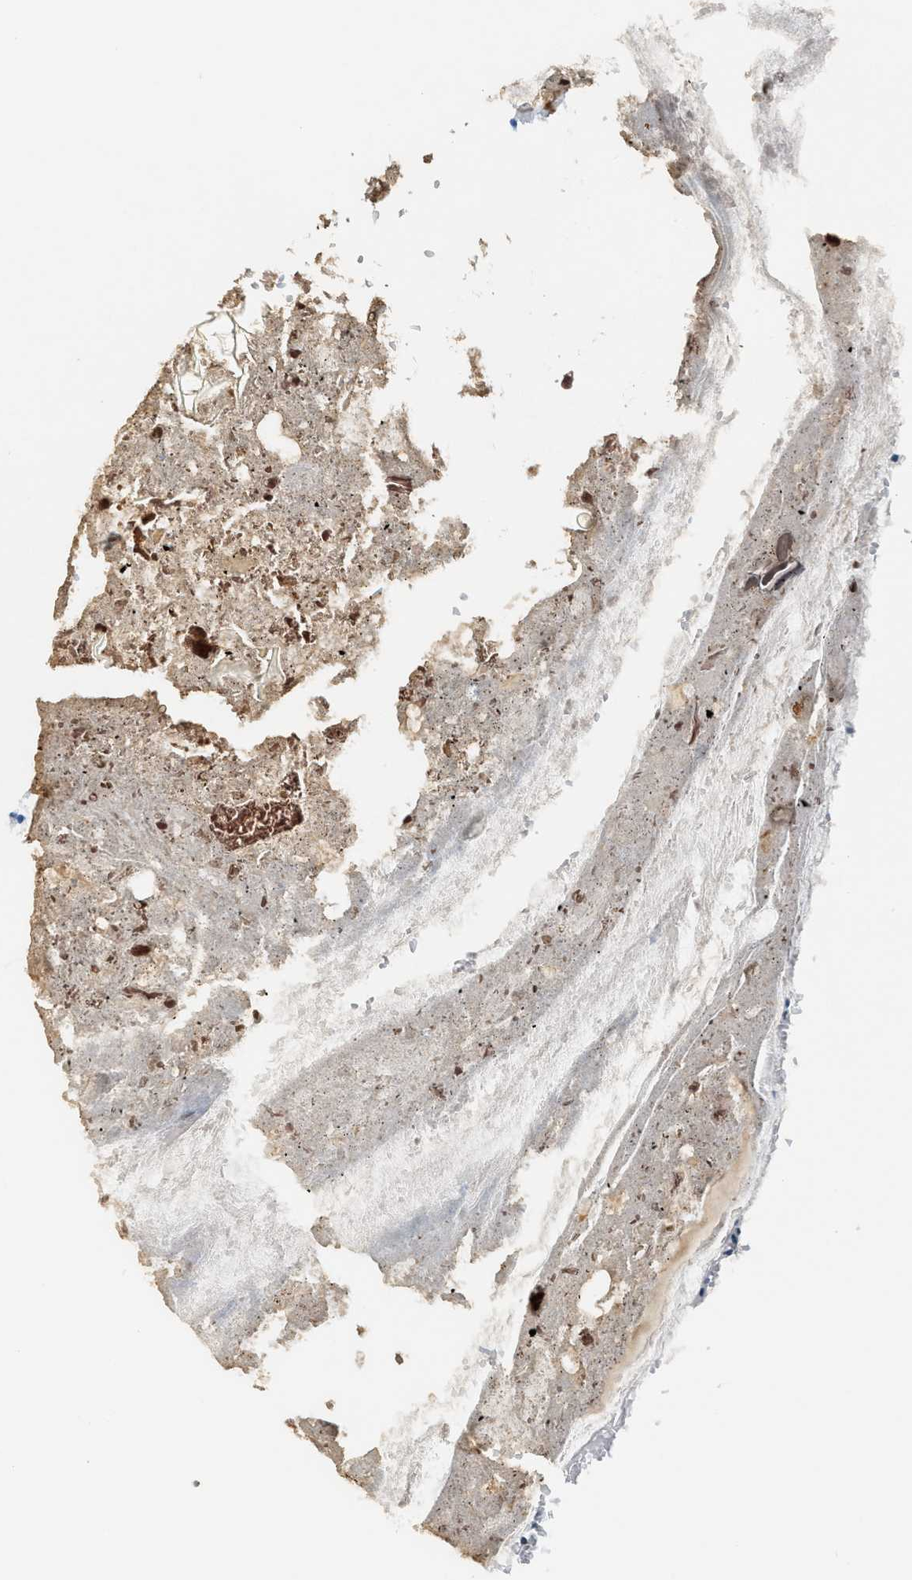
{"staining": {"intensity": "negative", "quantity": "none", "location": "none"}, "tissue": "appendix", "cell_type": "Glandular cells", "image_type": "normal", "snomed": [{"axis": "morphology", "description": "Normal tissue, NOS"}, {"axis": "topography", "description": "Appendix"}], "caption": "Immunohistochemistry (IHC) of benign human appendix exhibits no positivity in glandular cells. The staining was performed using DAB to visualize the protein expression in brown, while the nuclei were stained in blue with hematoxylin (Magnification: 20x).", "gene": "PPBP", "patient": {"sex": "female", "age": 10}}